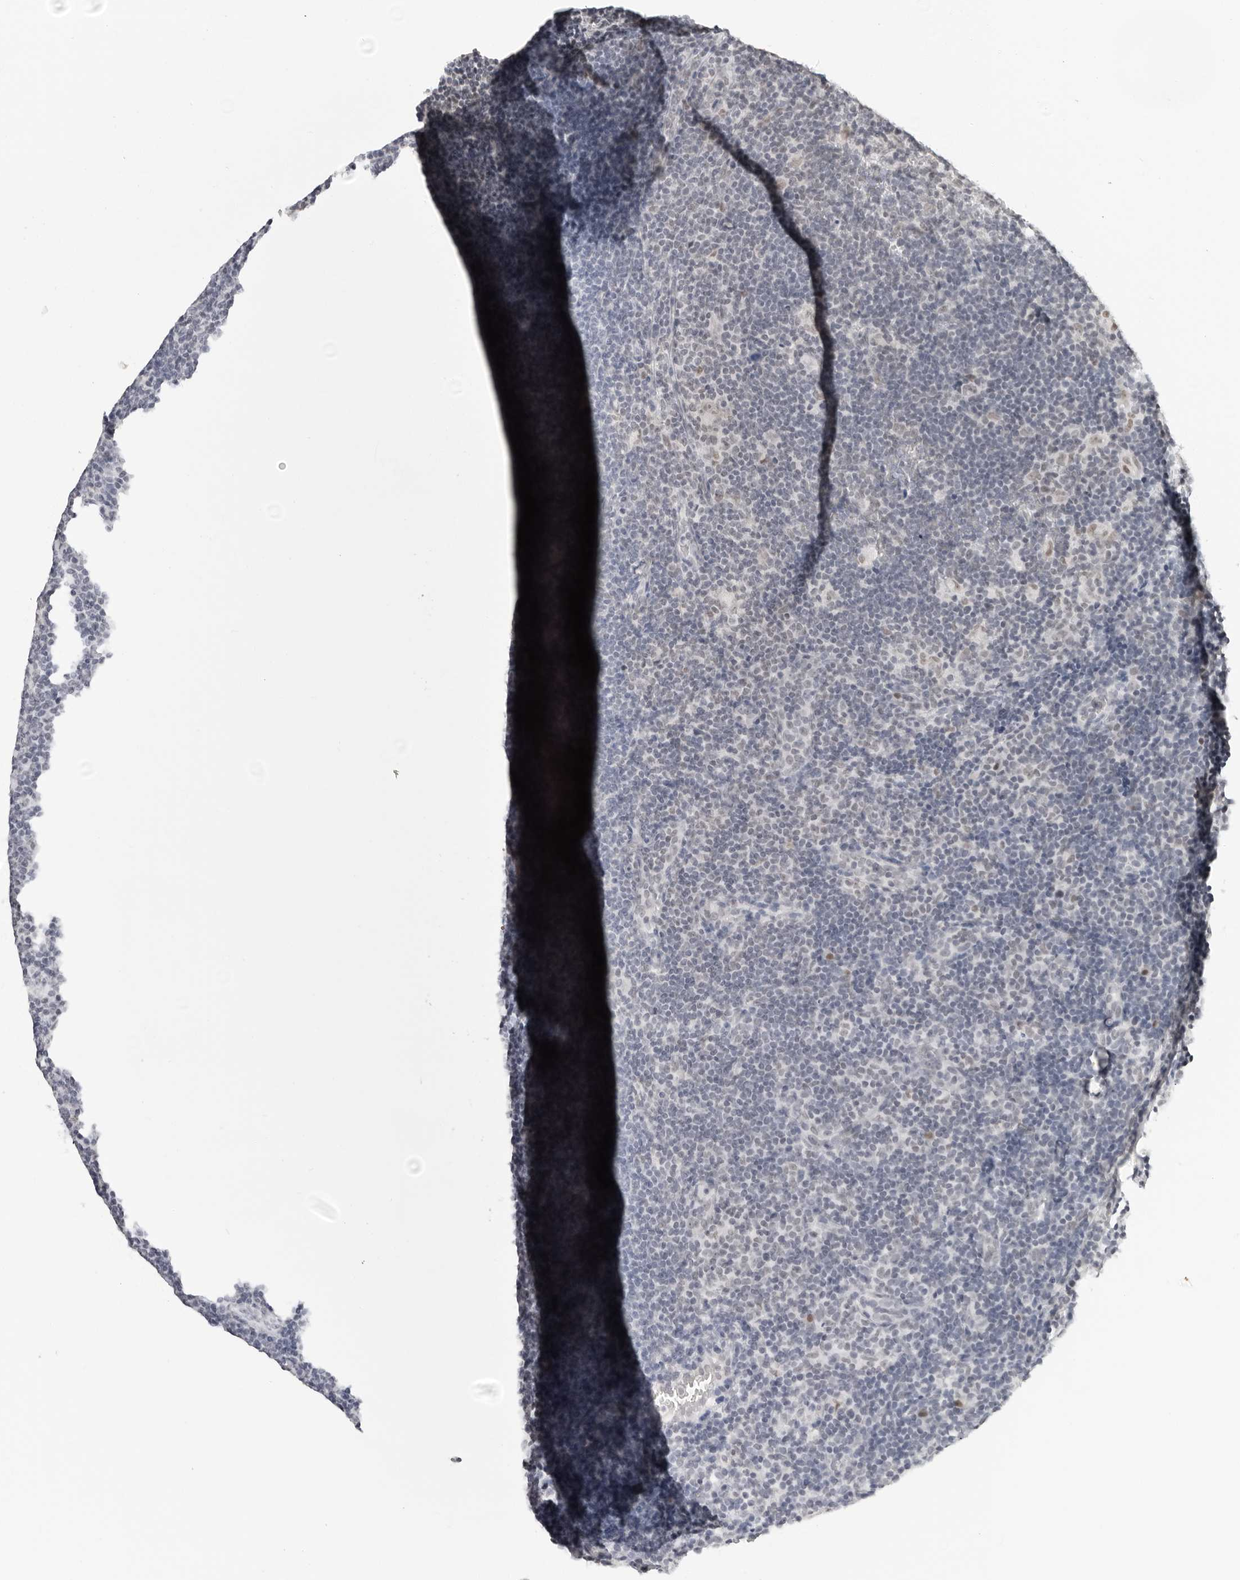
{"staining": {"intensity": "negative", "quantity": "none", "location": "none"}, "tissue": "lymphoma", "cell_type": "Tumor cells", "image_type": "cancer", "snomed": [{"axis": "morphology", "description": "Hodgkin's disease, NOS"}, {"axis": "topography", "description": "Lymph node"}], "caption": "Hodgkin's disease was stained to show a protein in brown. There is no significant staining in tumor cells. The staining is performed using DAB brown chromogen with nuclei counter-stained in using hematoxylin.", "gene": "FLG2", "patient": {"sex": "female", "age": 57}}